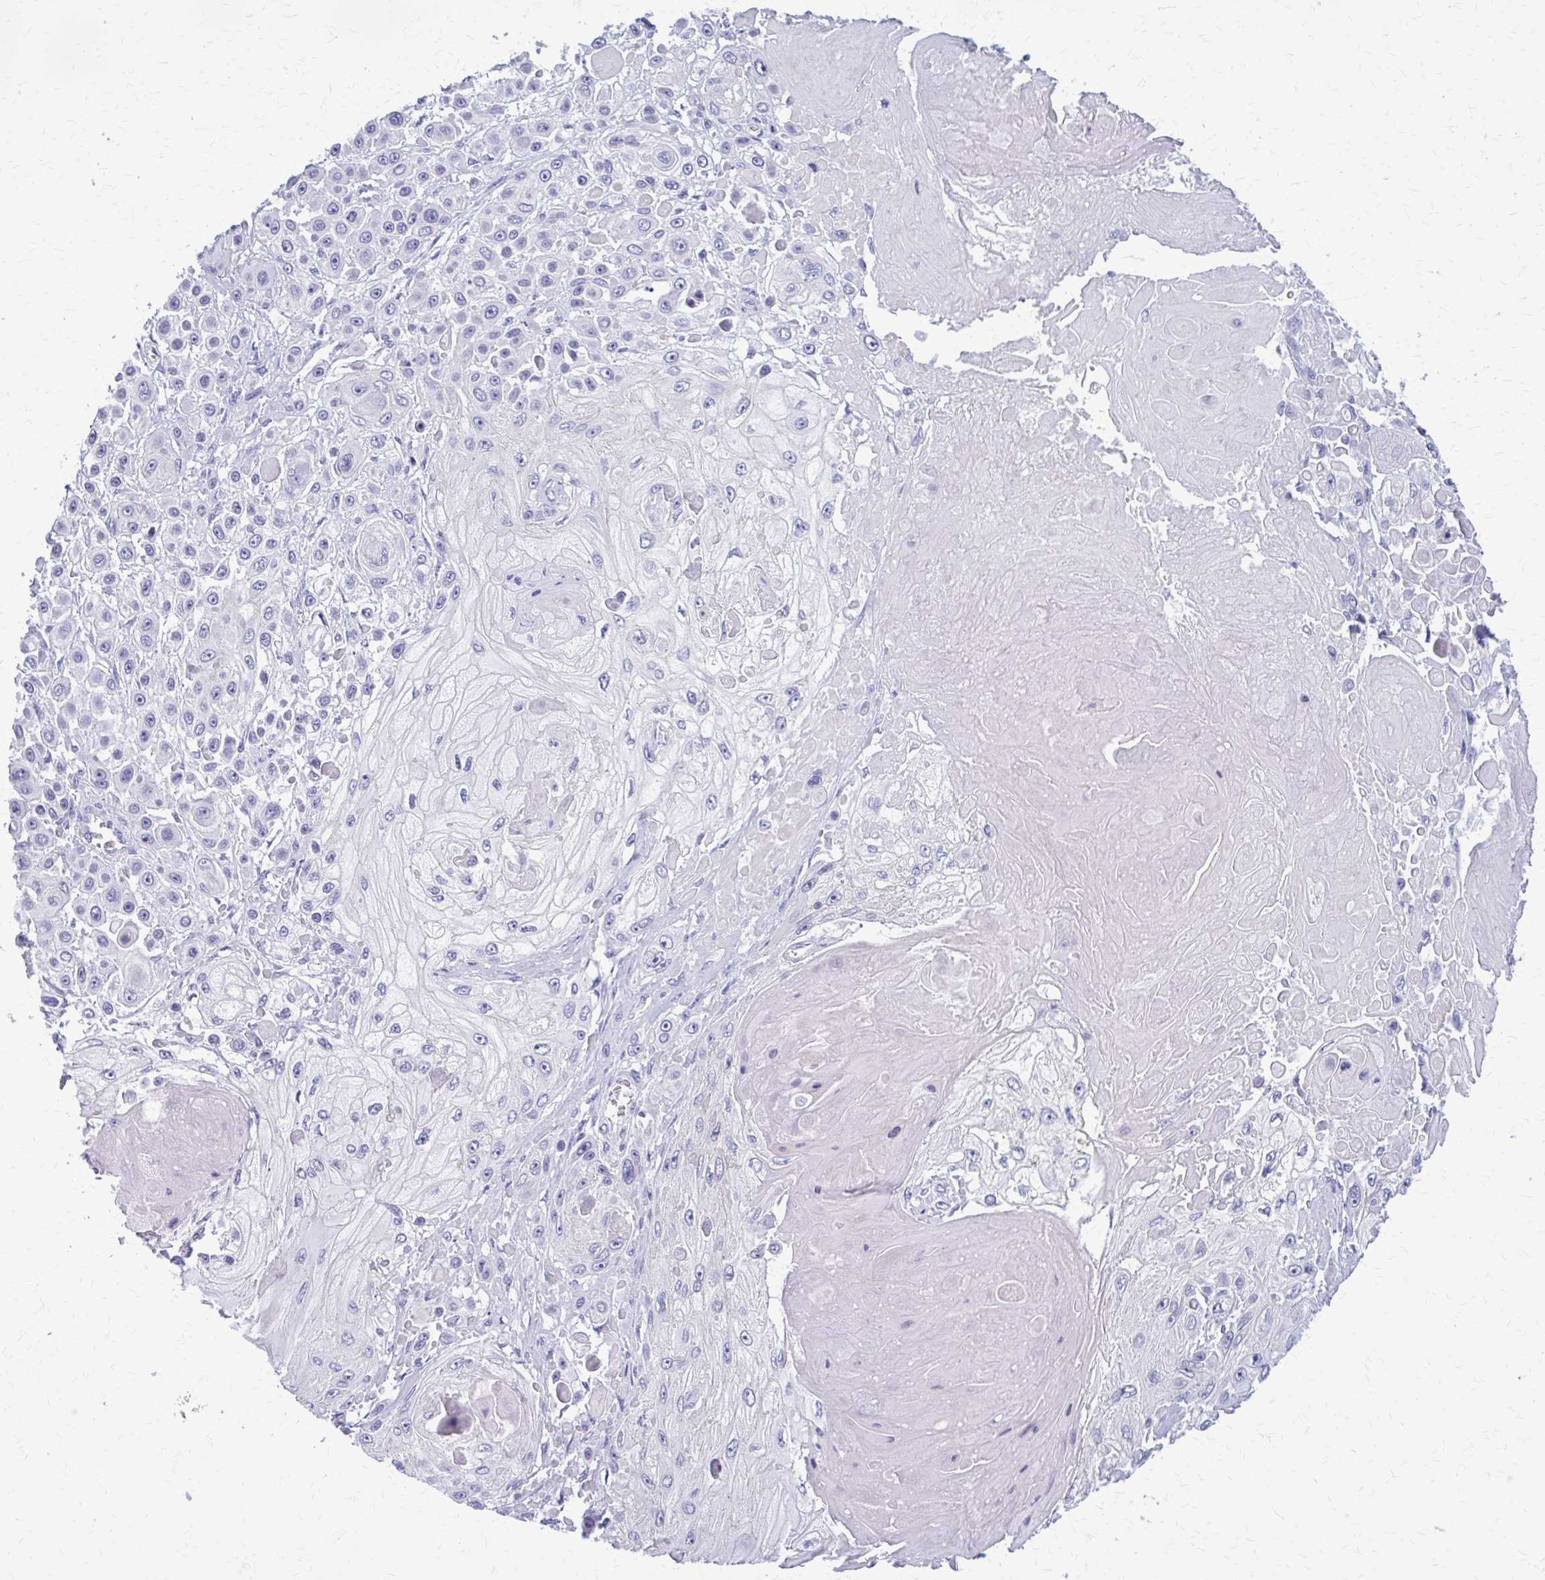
{"staining": {"intensity": "negative", "quantity": "none", "location": "none"}, "tissue": "skin cancer", "cell_type": "Tumor cells", "image_type": "cancer", "snomed": [{"axis": "morphology", "description": "Squamous cell carcinoma, NOS"}, {"axis": "topography", "description": "Skin"}], "caption": "DAB immunohistochemical staining of skin squamous cell carcinoma shows no significant staining in tumor cells.", "gene": "PEDS1", "patient": {"sex": "male", "age": 67}}